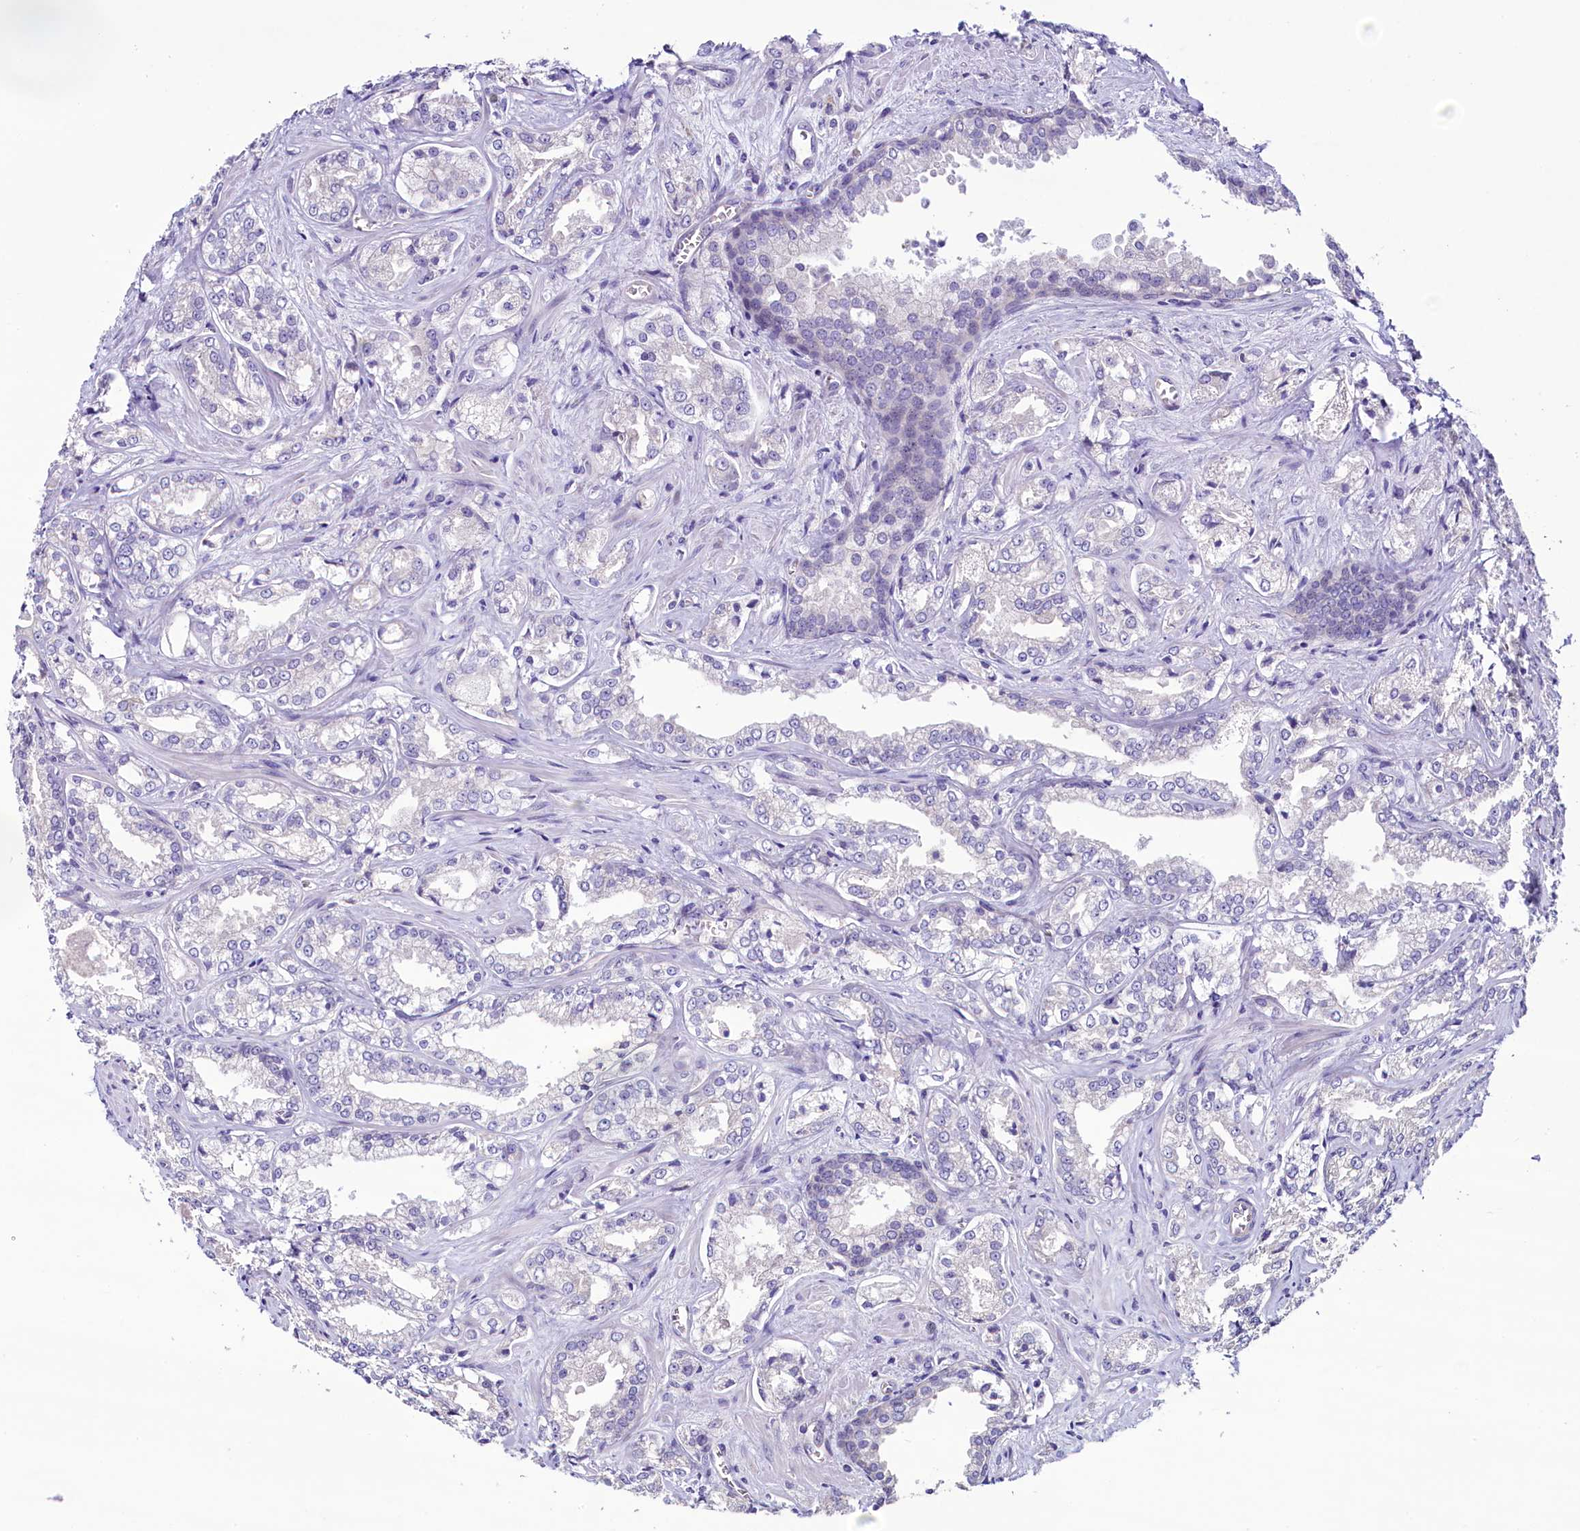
{"staining": {"intensity": "negative", "quantity": "none", "location": "none"}, "tissue": "prostate cancer", "cell_type": "Tumor cells", "image_type": "cancer", "snomed": [{"axis": "morphology", "description": "Adenocarcinoma, Low grade"}, {"axis": "topography", "description": "Prostate"}], "caption": "DAB immunohistochemical staining of prostate cancer (low-grade adenocarcinoma) exhibits no significant positivity in tumor cells.", "gene": "KRBOX5", "patient": {"sex": "male", "age": 47}}